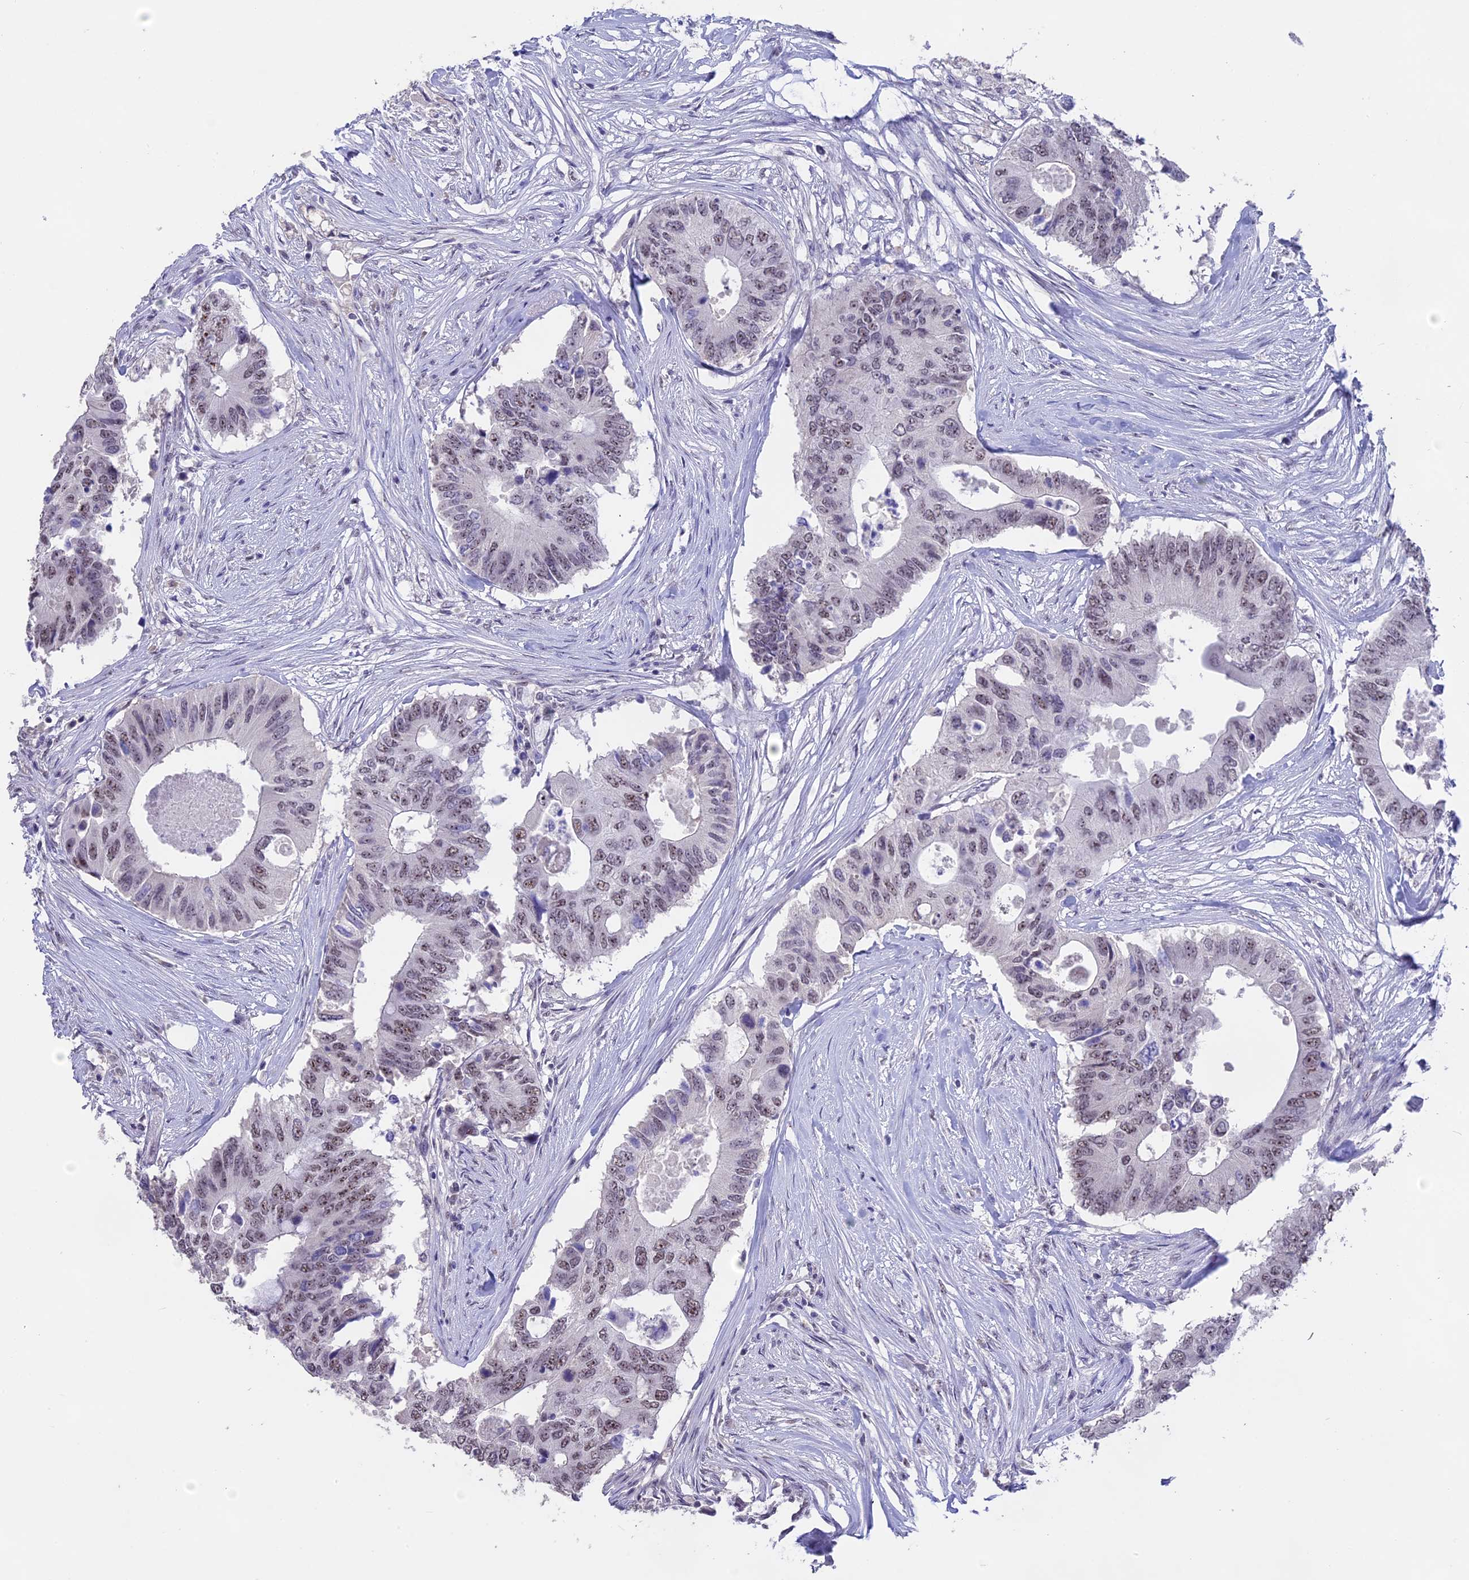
{"staining": {"intensity": "moderate", "quantity": "25%-75%", "location": "nuclear"}, "tissue": "colorectal cancer", "cell_type": "Tumor cells", "image_type": "cancer", "snomed": [{"axis": "morphology", "description": "Adenocarcinoma, NOS"}, {"axis": "topography", "description": "Colon"}], "caption": "Immunohistochemical staining of colorectal cancer exhibits medium levels of moderate nuclear protein expression in approximately 25%-75% of tumor cells. (Stains: DAB in brown, nuclei in blue, Microscopy: brightfield microscopy at high magnification).", "gene": "SETD2", "patient": {"sex": "male", "age": 71}}